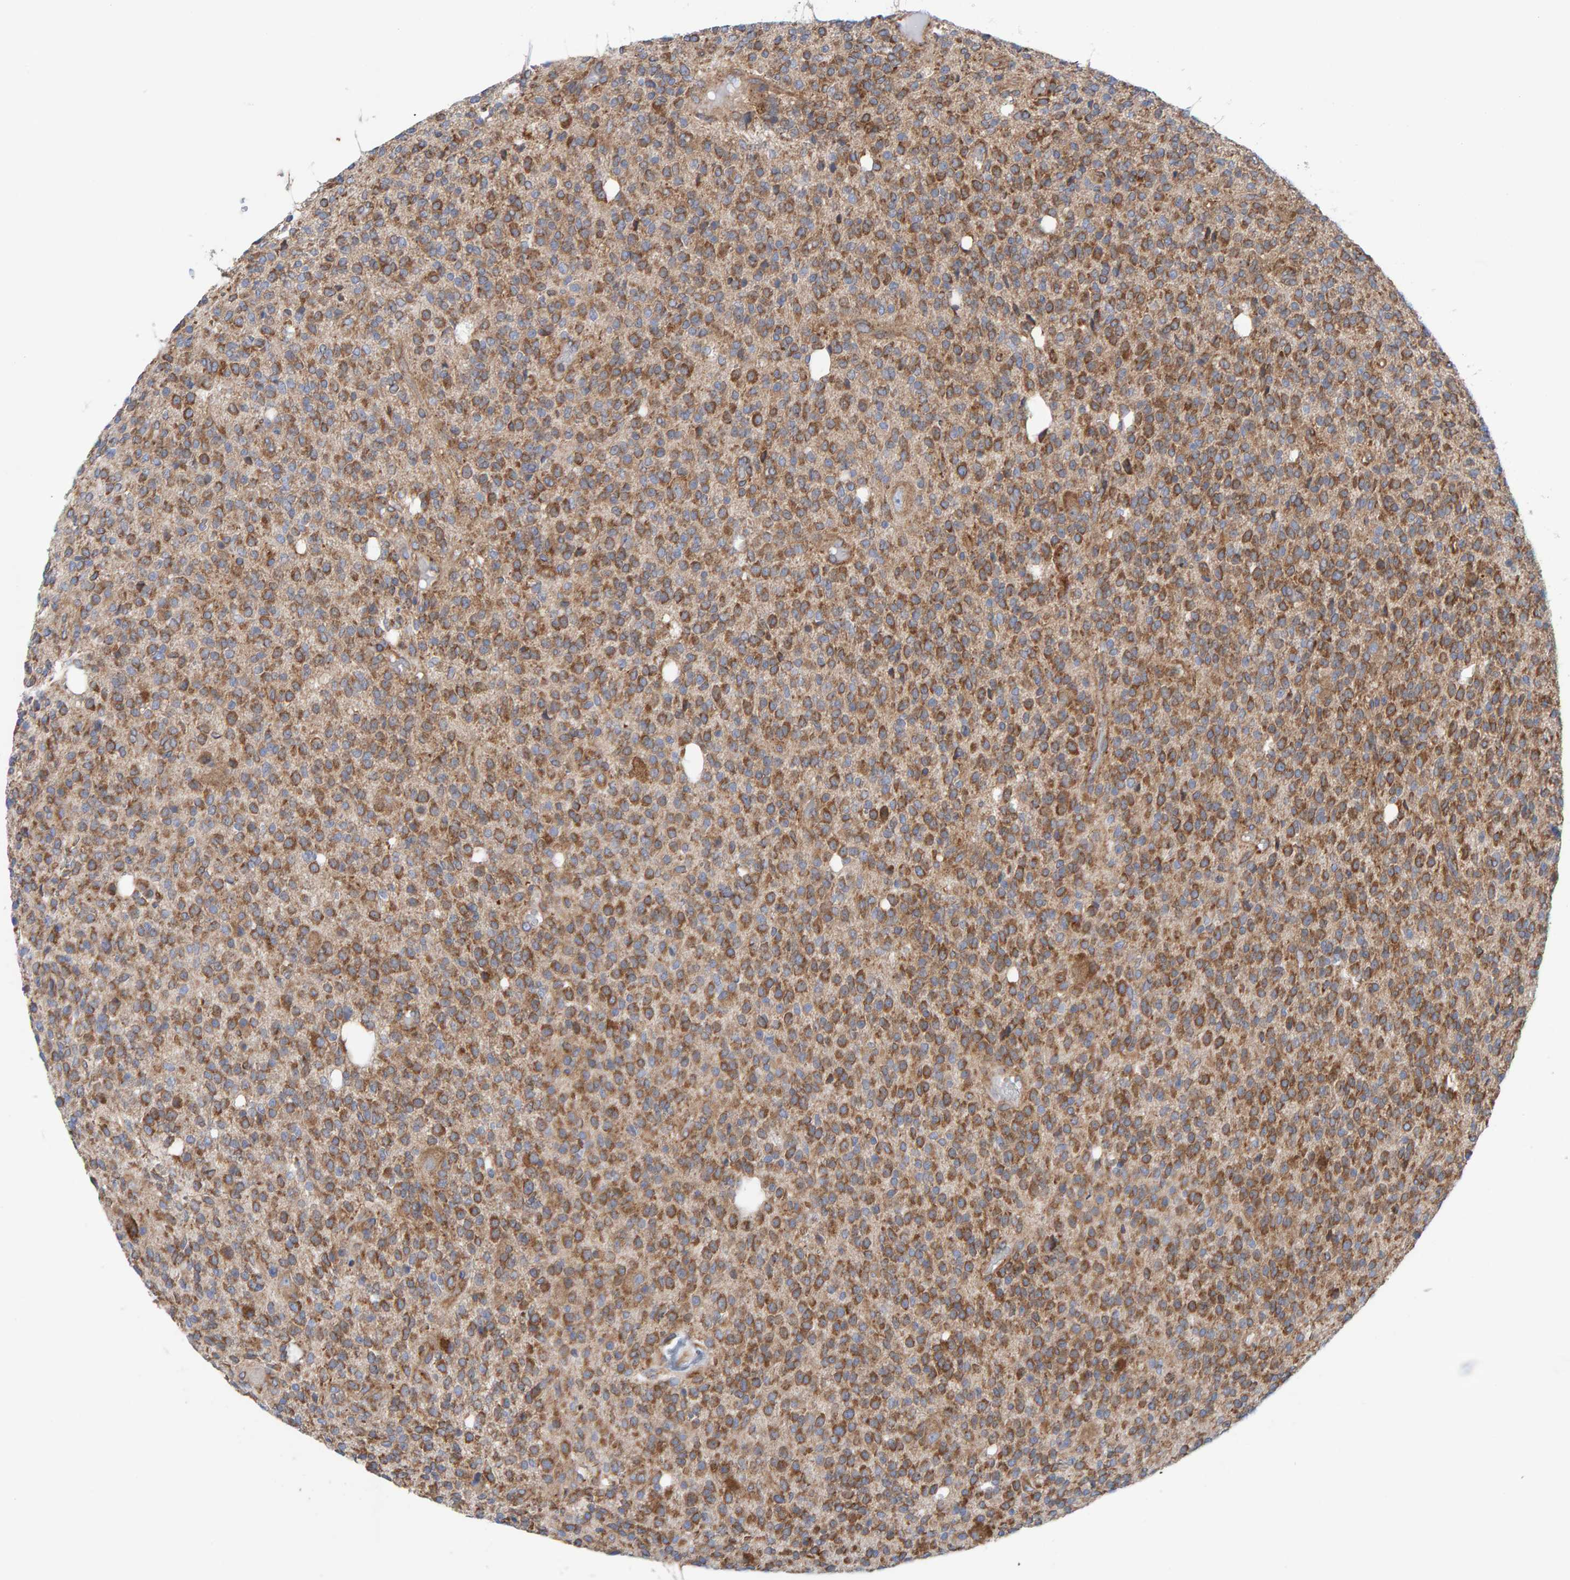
{"staining": {"intensity": "moderate", "quantity": ">75%", "location": "cytoplasmic/membranous"}, "tissue": "glioma", "cell_type": "Tumor cells", "image_type": "cancer", "snomed": [{"axis": "morphology", "description": "Glioma, malignant, High grade"}, {"axis": "topography", "description": "Brain"}], "caption": "Human glioma stained with a brown dye shows moderate cytoplasmic/membranous positive staining in approximately >75% of tumor cells.", "gene": "CDK5RAP3", "patient": {"sex": "male", "age": 34}}